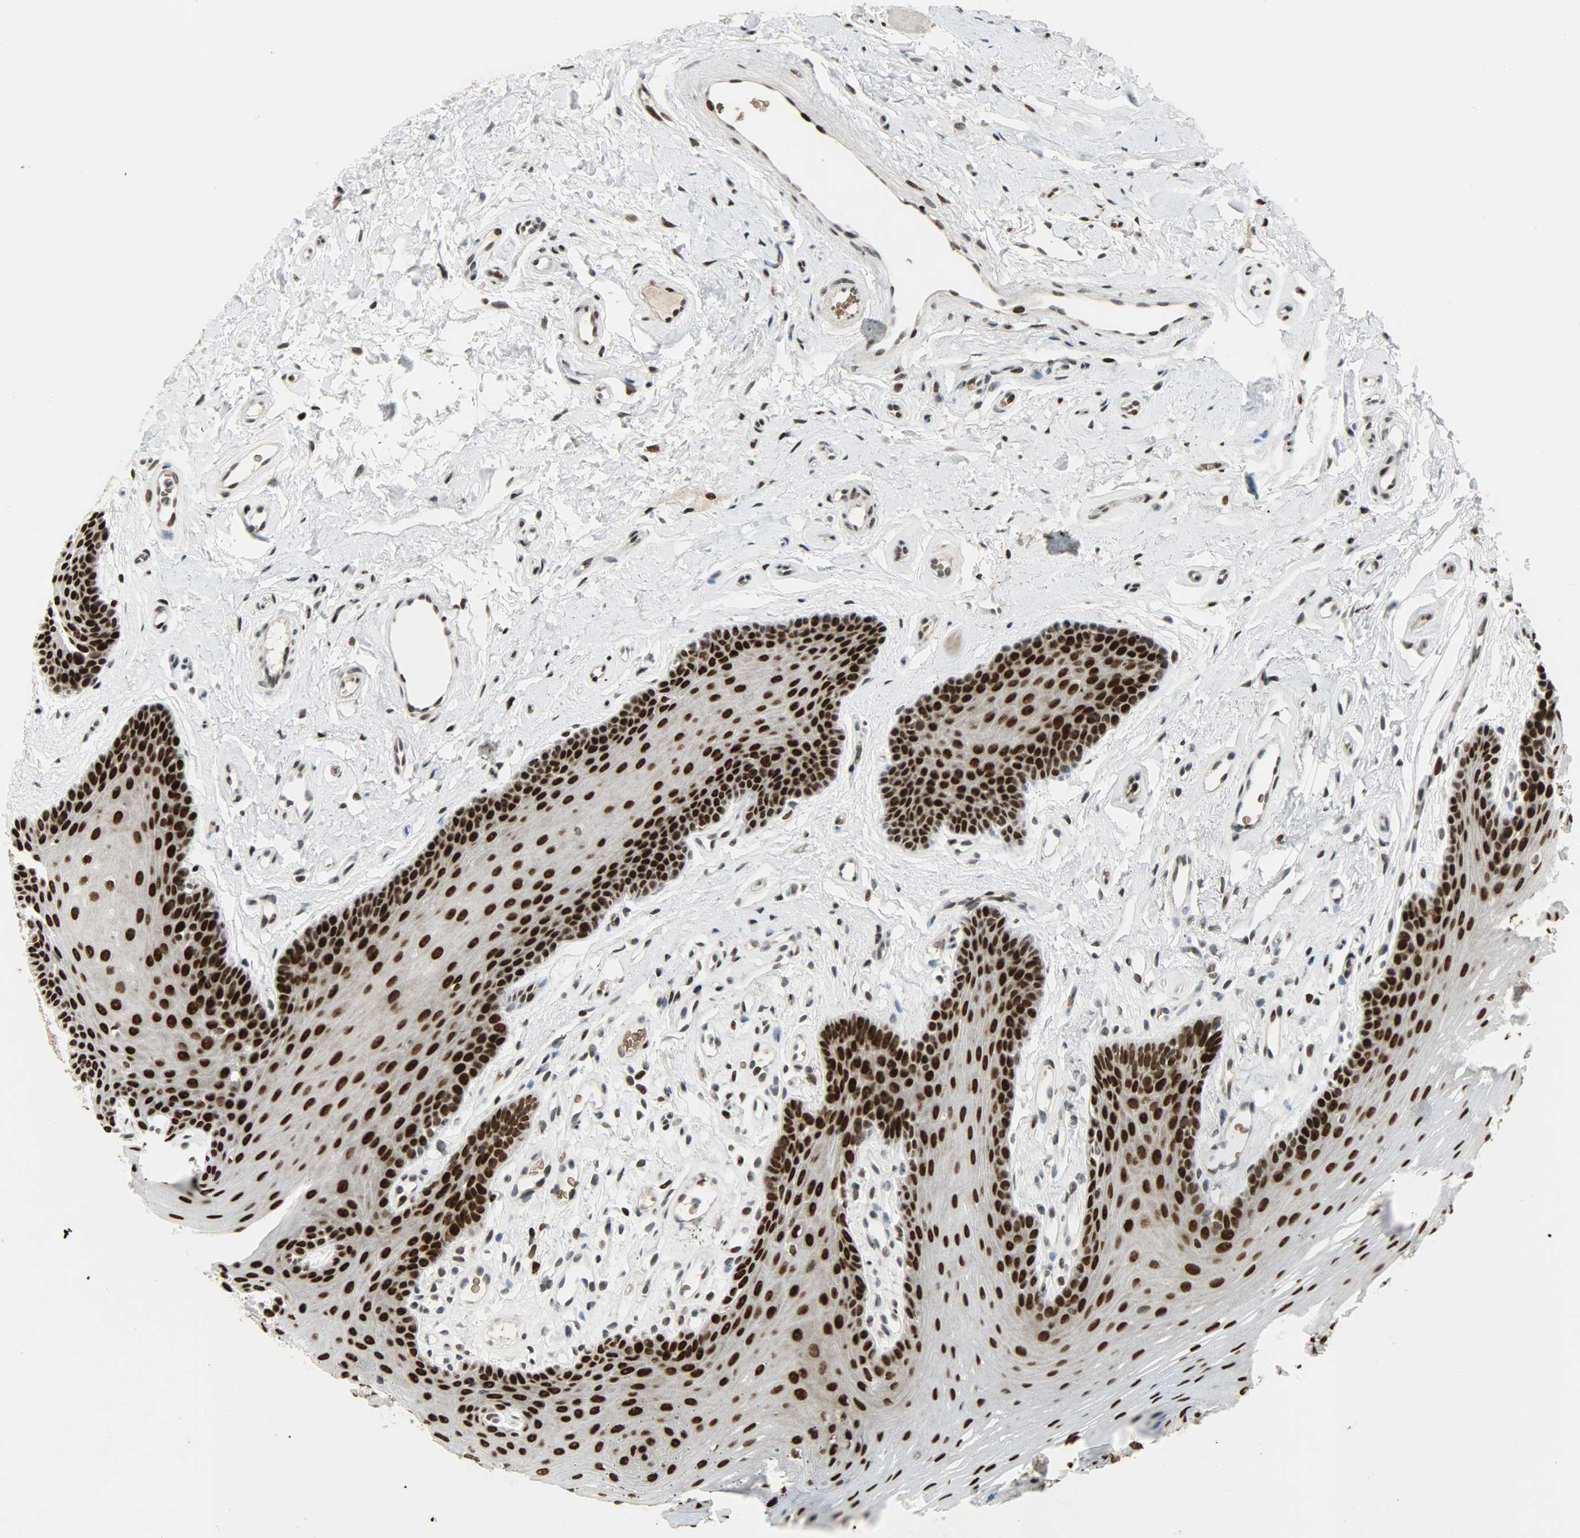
{"staining": {"intensity": "strong", "quantity": ">75%", "location": "cytoplasmic/membranous,nuclear"}, "tissue": "oral mucosa", "cell_type": "Squamous epithelial cells", "image_type": "normal", "snomed": [{"axis": "morphology", "description": "Normal tissue, NOS"}, {"axis": "topography", "description": "Oral tissue"}], "caption": "Immunohistochemistry histopathology image of normal human oral mucosa stained for a protein (brown), which exhibits high levels of strong cytoplasmic/membranous,nuclear expression in about >75% of squamous epithelial cells.", "gene": "SNAI1", "patient": {"sex": "male", "age": 62}}